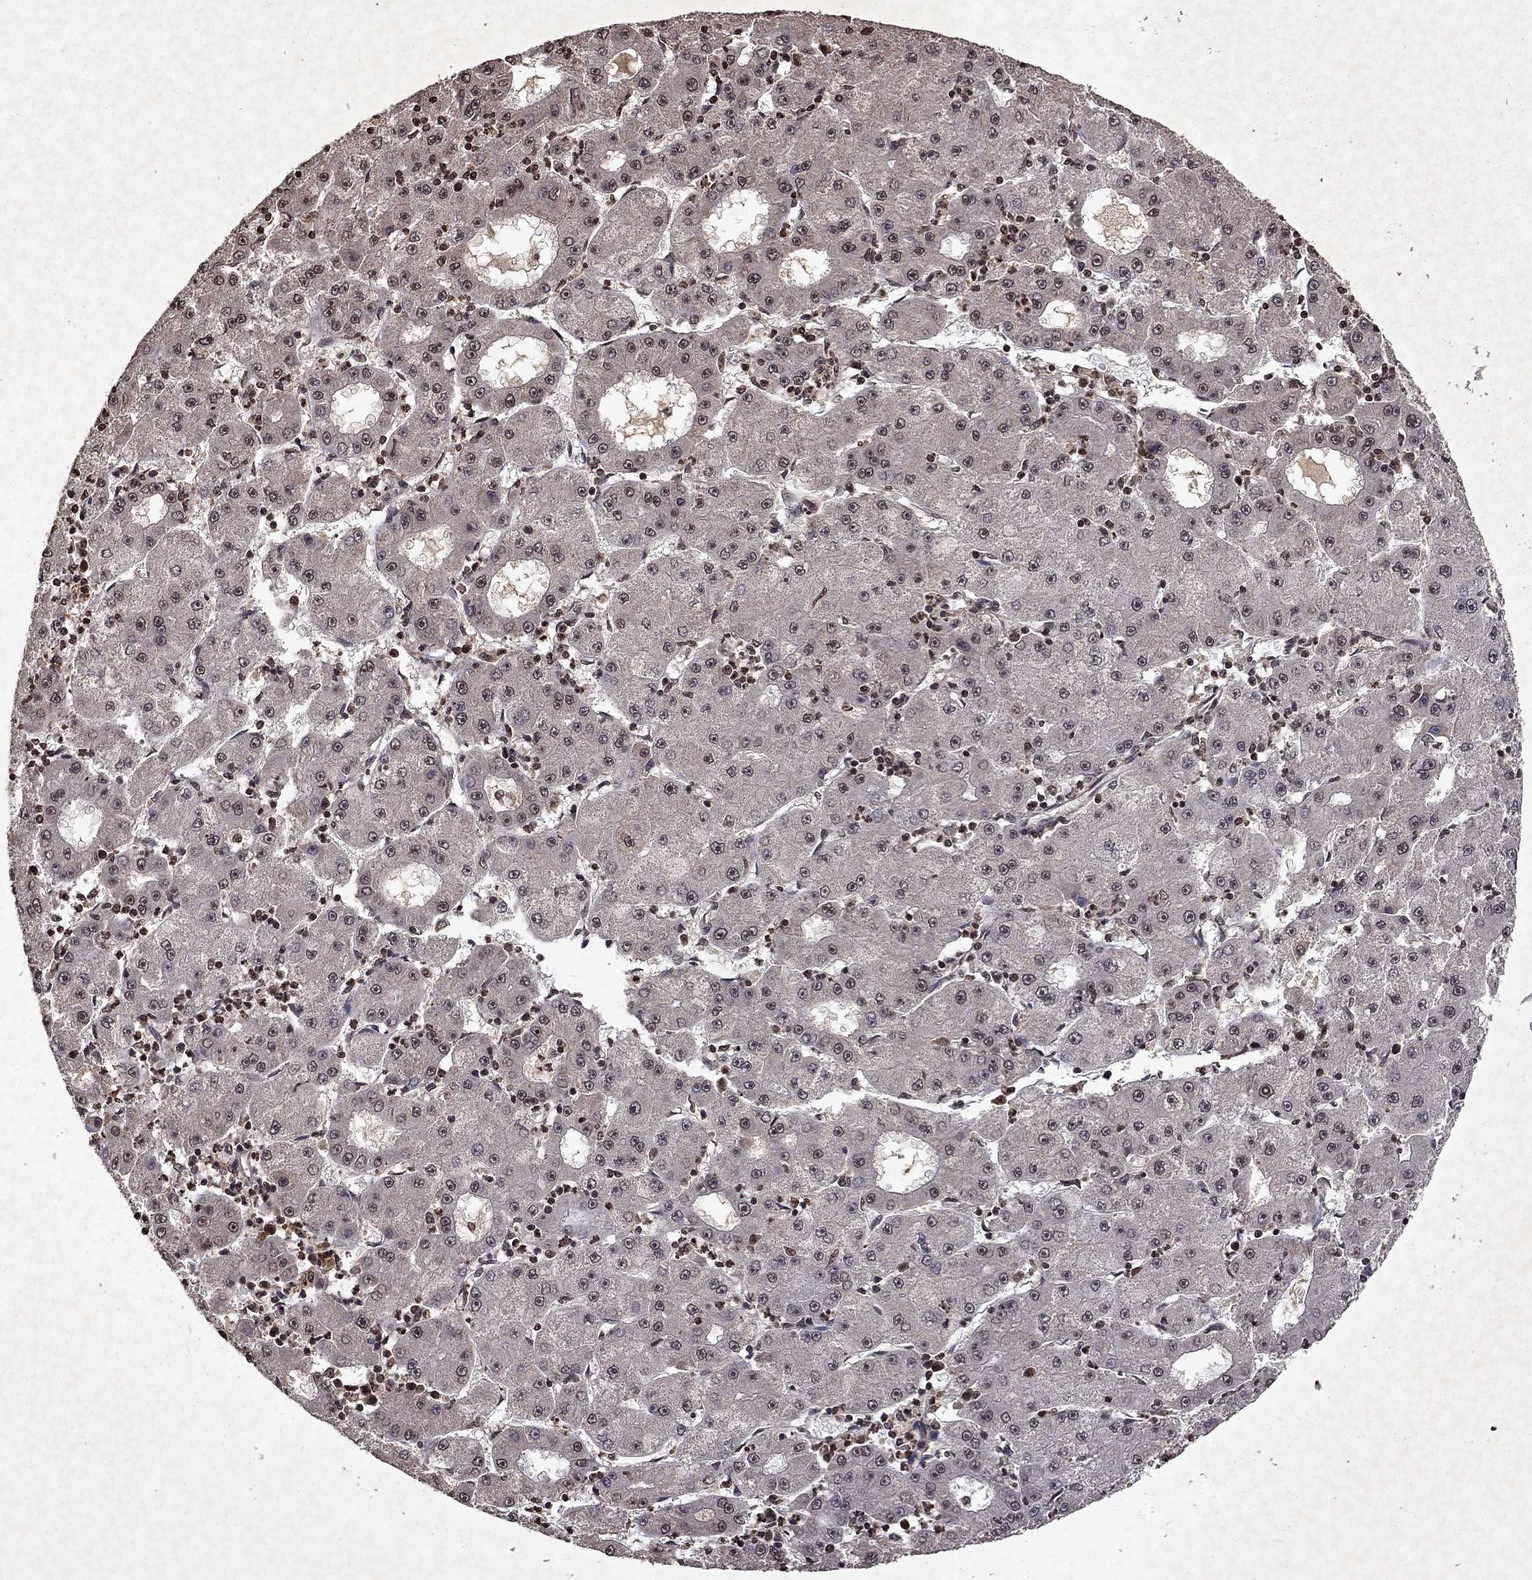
{"staining": {"intensity": "negative", "quantity": "none", "location": "none"}, "tissue": "liver cancer", "cell_type": "Tumor cells", "image_type": "cancer", "snomed": [{"axis": "morphology", "description": "Carcinoma, Hepatocellular, NOS"}, {"axis": "topography", "description": "Liver"}], "caption": "High power microscopy image of an immunohistochemistry micrograph of liver cancer, revealing no significant expression in tumor cells.", "gene": "PIN4", "patient": {"sex": "male", "age": 73}}